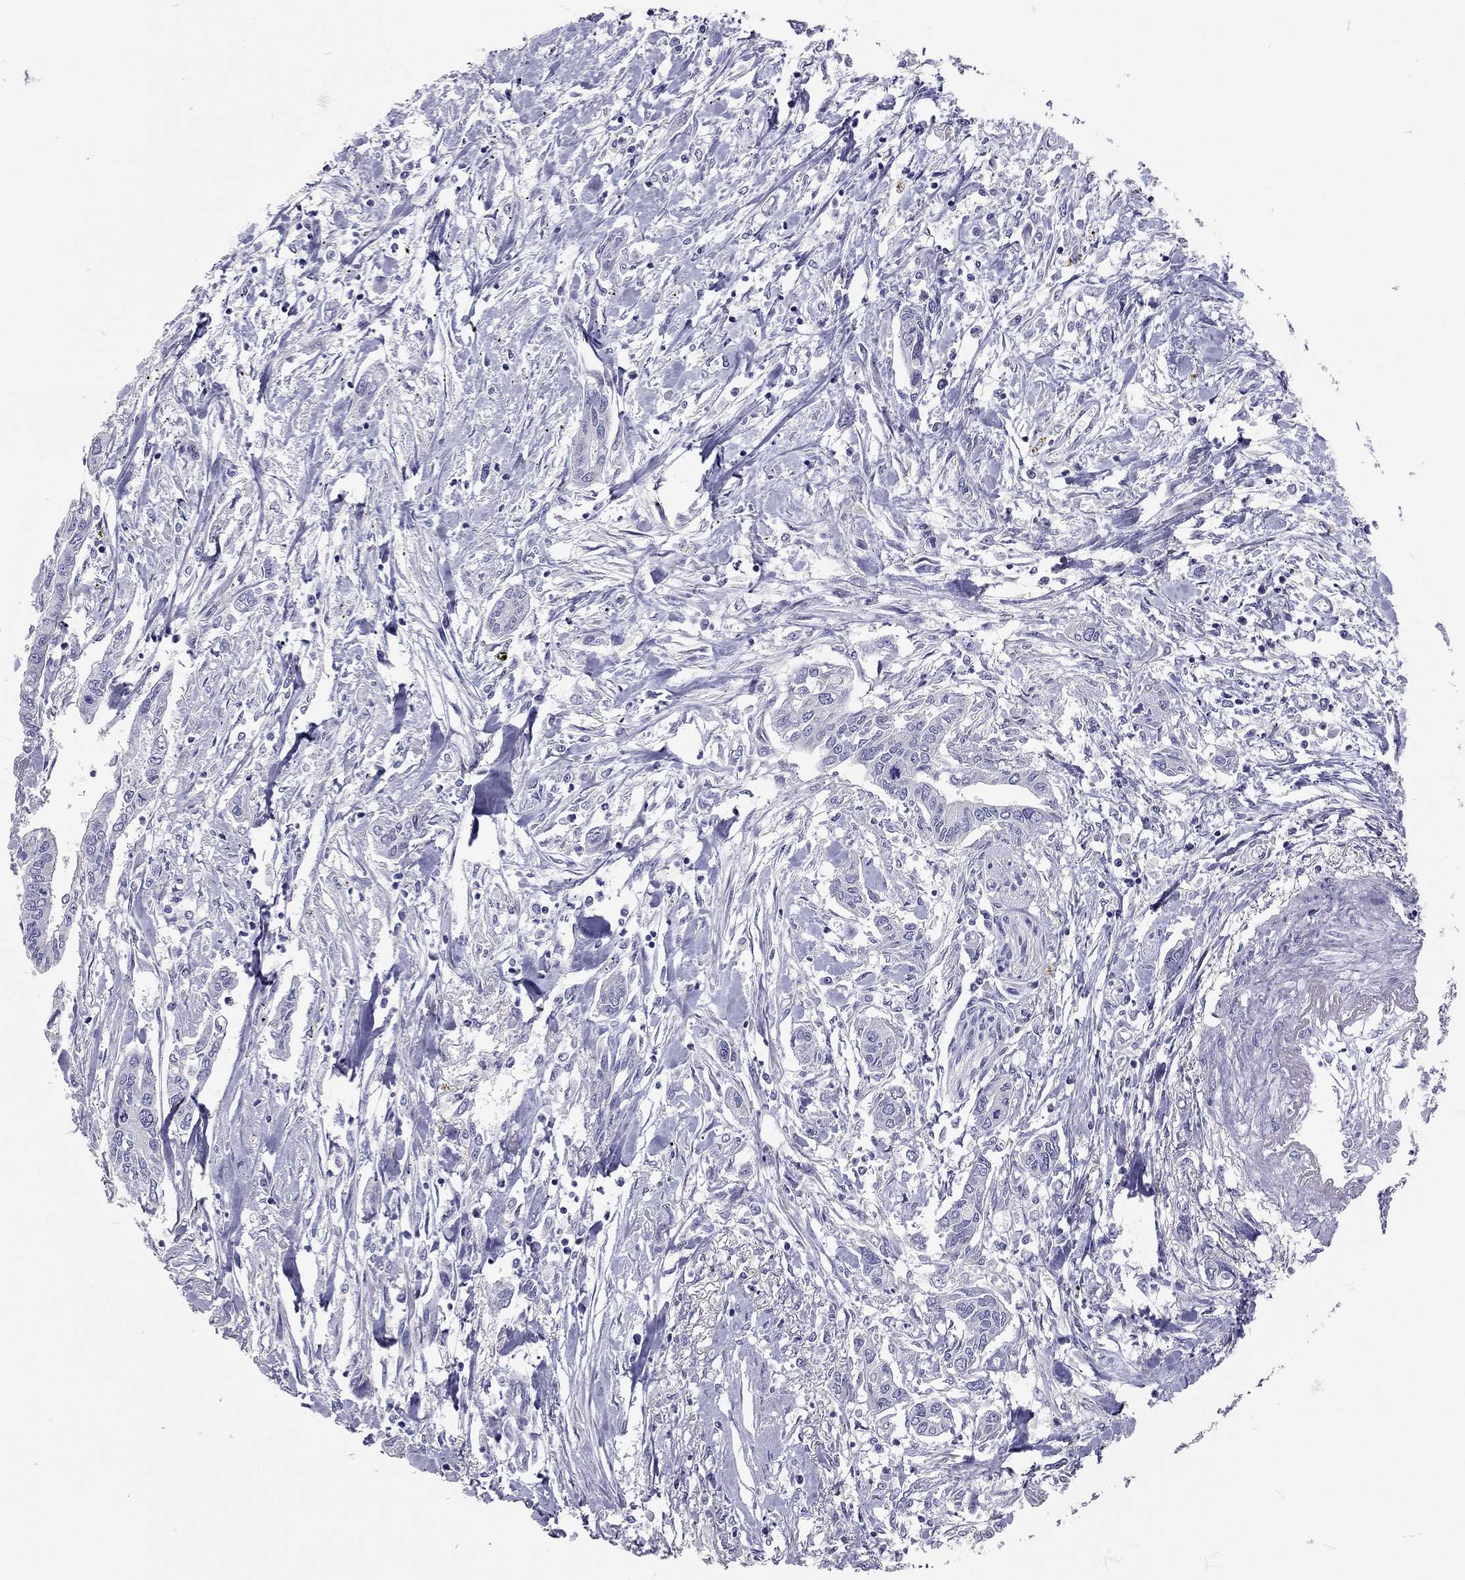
{"staining": {"intensity": "negative", "quantity": "none", "location": "none"}, "tissue": "pancreatic cancer", "cell_type": "Tumor cells", "image_type": "cancer", "snomed": [{"axis": "morphology", "description": "Adenocarcinoma, NOS"}, {"axis": "topography", "description": "Pancreas"}], "caption": "This is an IHC micrograph of pancreatic cancer. There is no expression in tumor cells.", "gene": "SCARB1", "patient": {"sex": "male", "age": 60}}